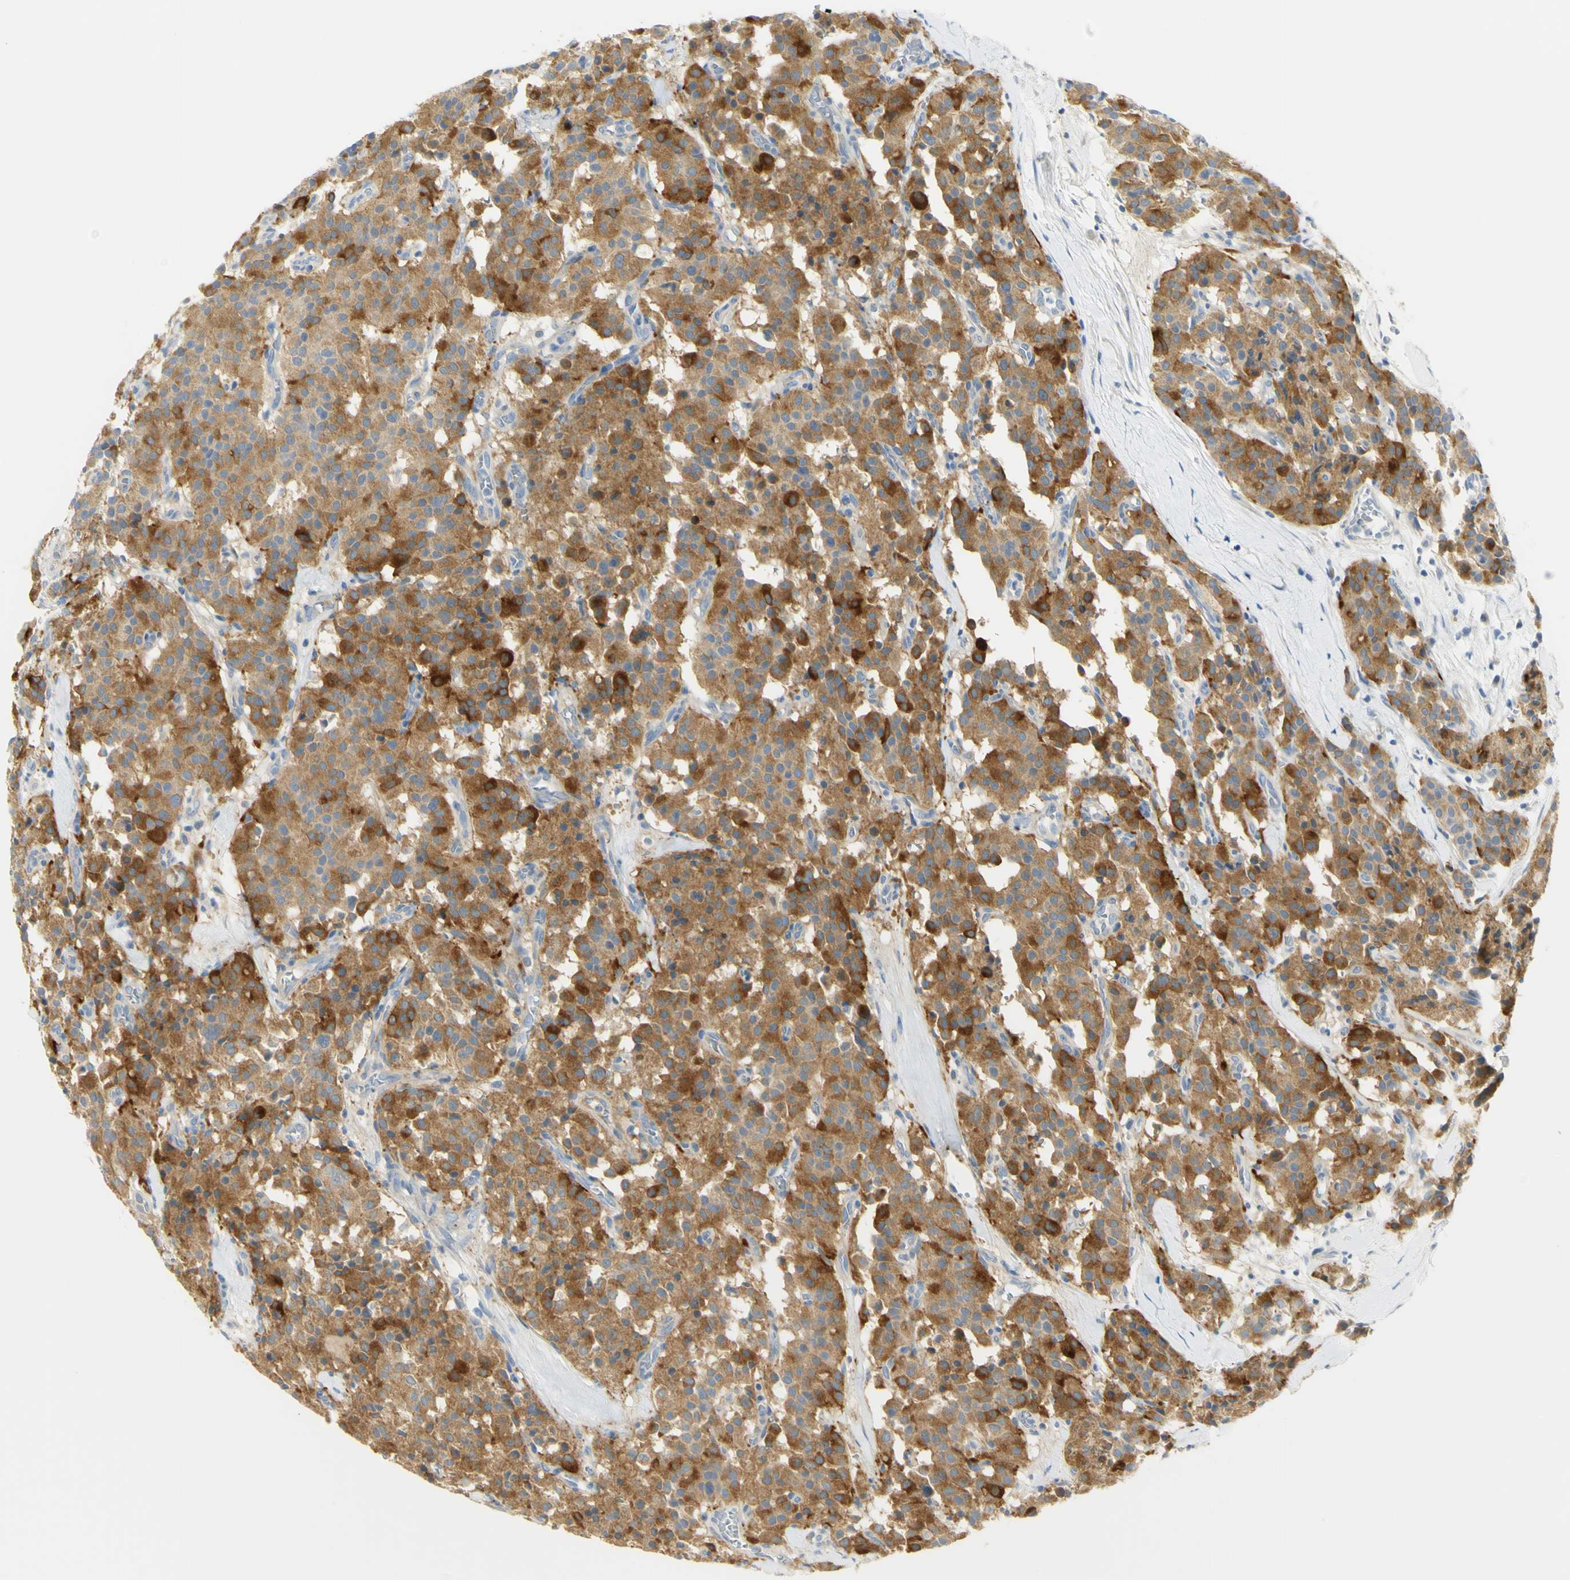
{"staining": {"intensity": "strong", "quantity": "<25%", "location": "cytoplasmic/membranous"}, "tissue": "carcinoid", "cell_type": "Tumor cells", "image_type": "cancer", "snomed": [{"axis": "morphology", "description": "Carcinoid, malignant, NOS"}, {"axis": "topography", "description": "Lung"}], "caption": "Protein positivity by immunohistochemistry exhibits strong cytoplasmic/membranous positivity in approximately <25% of tumor cells in malignant carcinoid.", "gene": "GCNT3", "patient": {"sex": "male", "age": 30}}